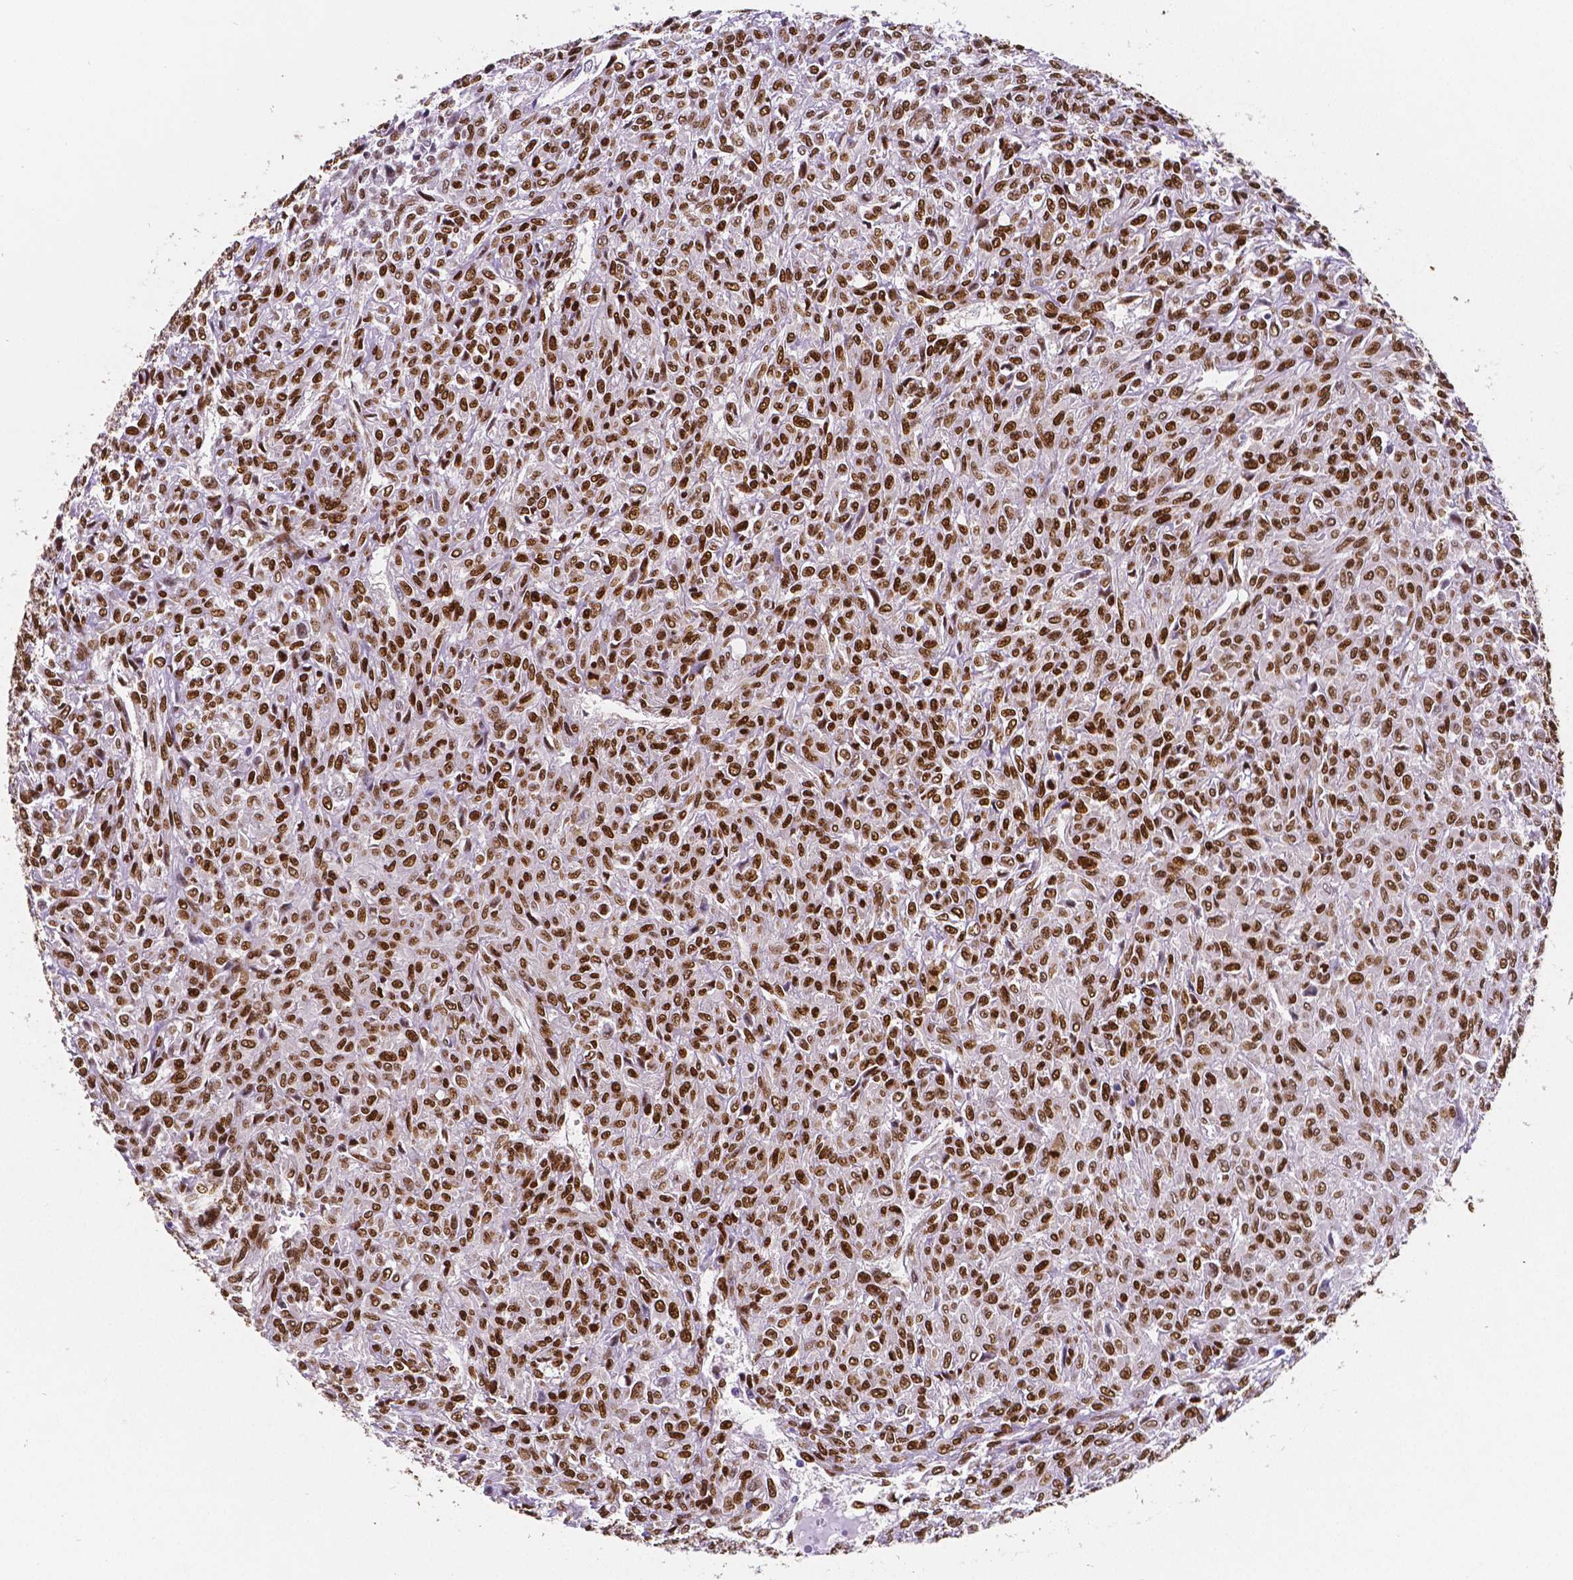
{"staining": {"intensity": "strong", "quantity": ">75%", "location": "nuclear"}, "tissue": "renal cancer", "cell_type": "Tumor cells", "image_type": "cancer", "snomed": [{"axis": "morphology", "description": "Adenocarcinoma, NOS"}, {"axis": "topography", "description": "Kidney"}], "caption": "DAB (3,3'-diaminobenzidine) immunohistochemical staining of adenocarcinoma (renal) reveals strong nuclear protein positivity in approximately >75% of tumor cells.", "gene": "MEF2C", "patient": {"sex": "male", "age": 58}}